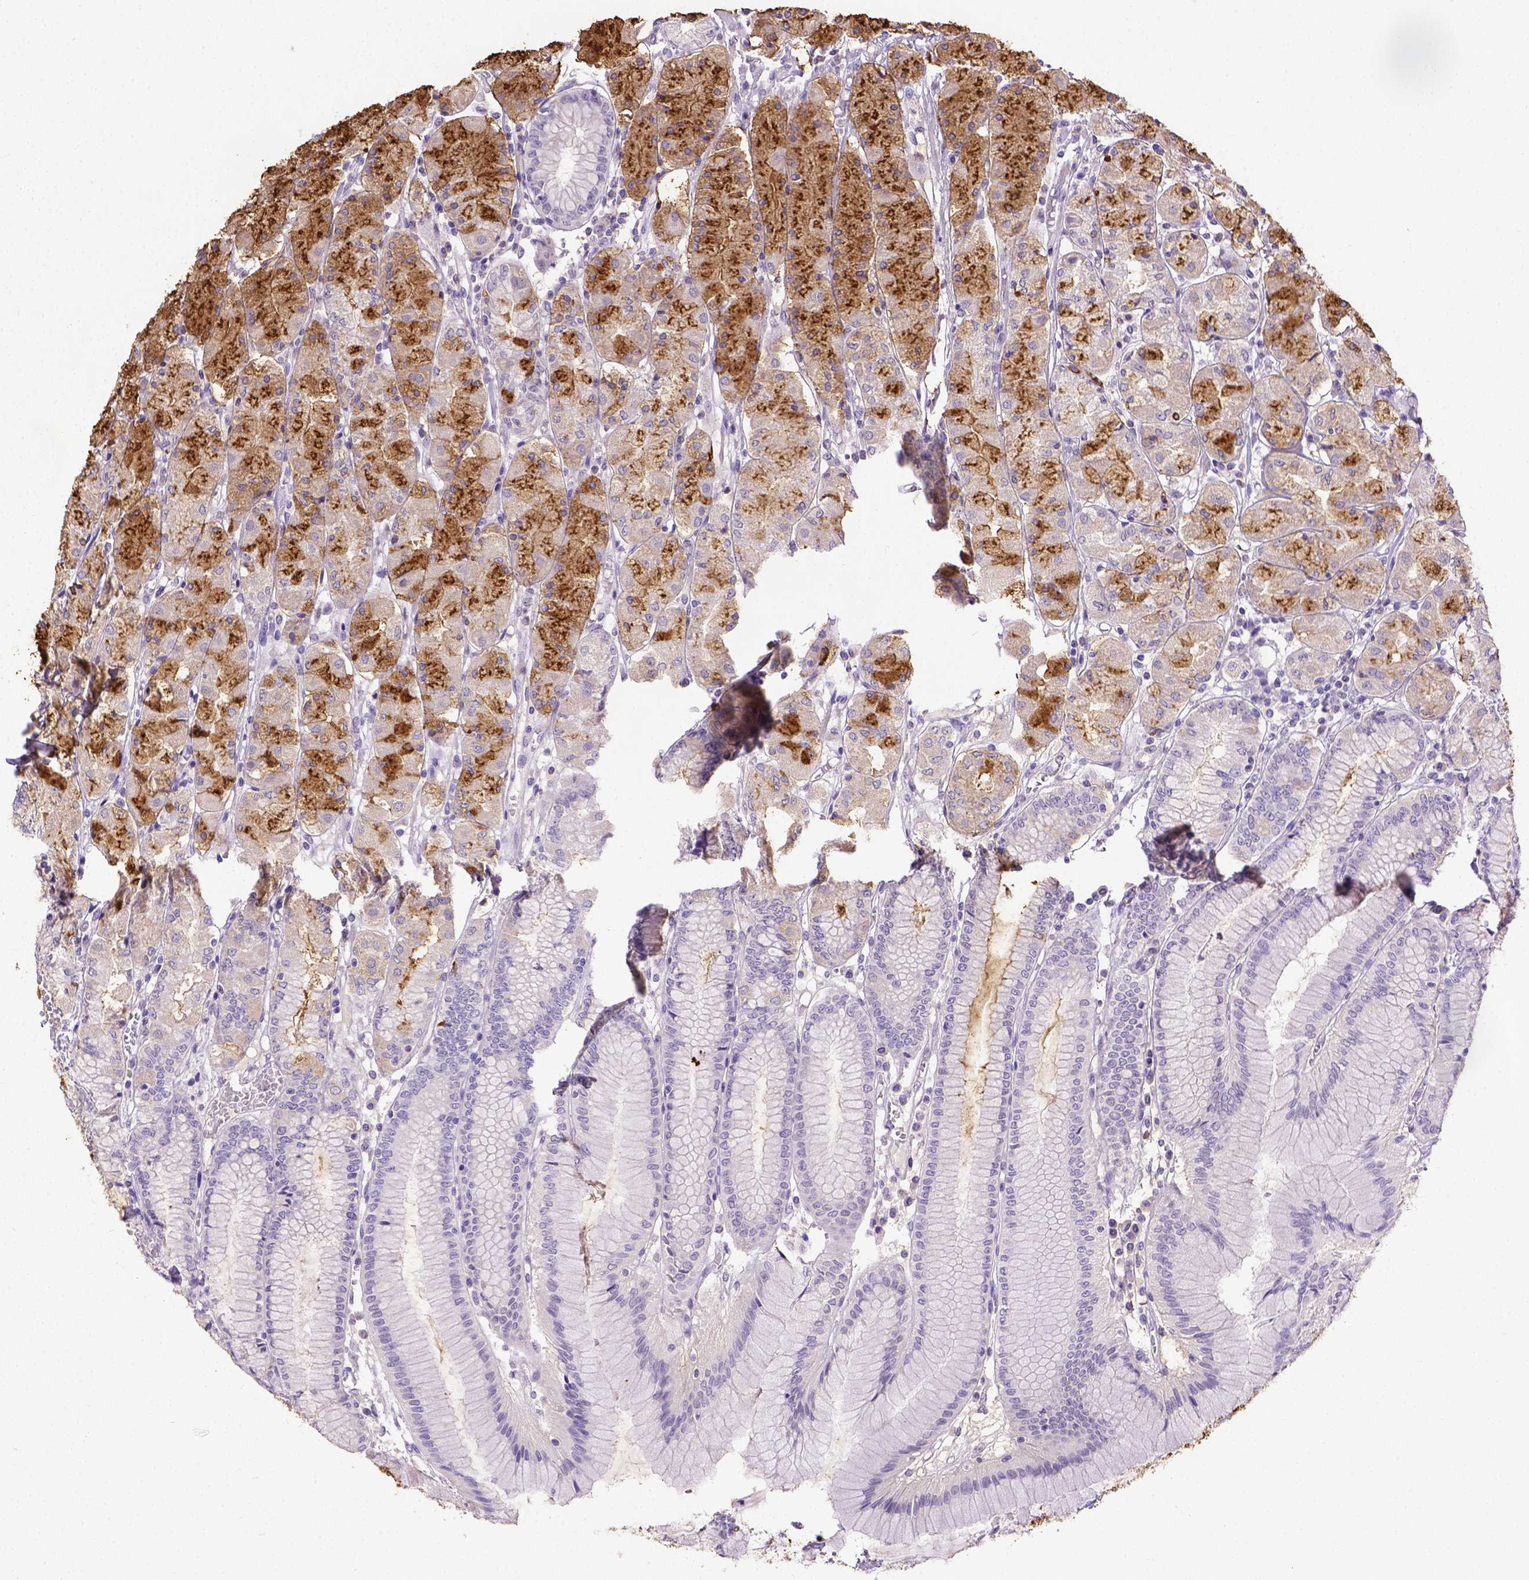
{"staining": {"intensity": "strong", "quantity": "25%-75%", "location": "cytoplasmic/membranous"}, "tissue": "stomach", "cell_type": "Glandular cells", "image_type": "normal", "snomed": [{"axis": "morphology", "description": "Normal tissue, NOS"}, {"axis": "topography", "description": "Stomach, upper"}], "caption": "Protein analysis of normal stomach displays strong cytoplasmic/membranous positivity in approximately 25%-75% of glandular cells.", "gene": "B3GAT1", "patient": {"sex": "male", "age": 69}}